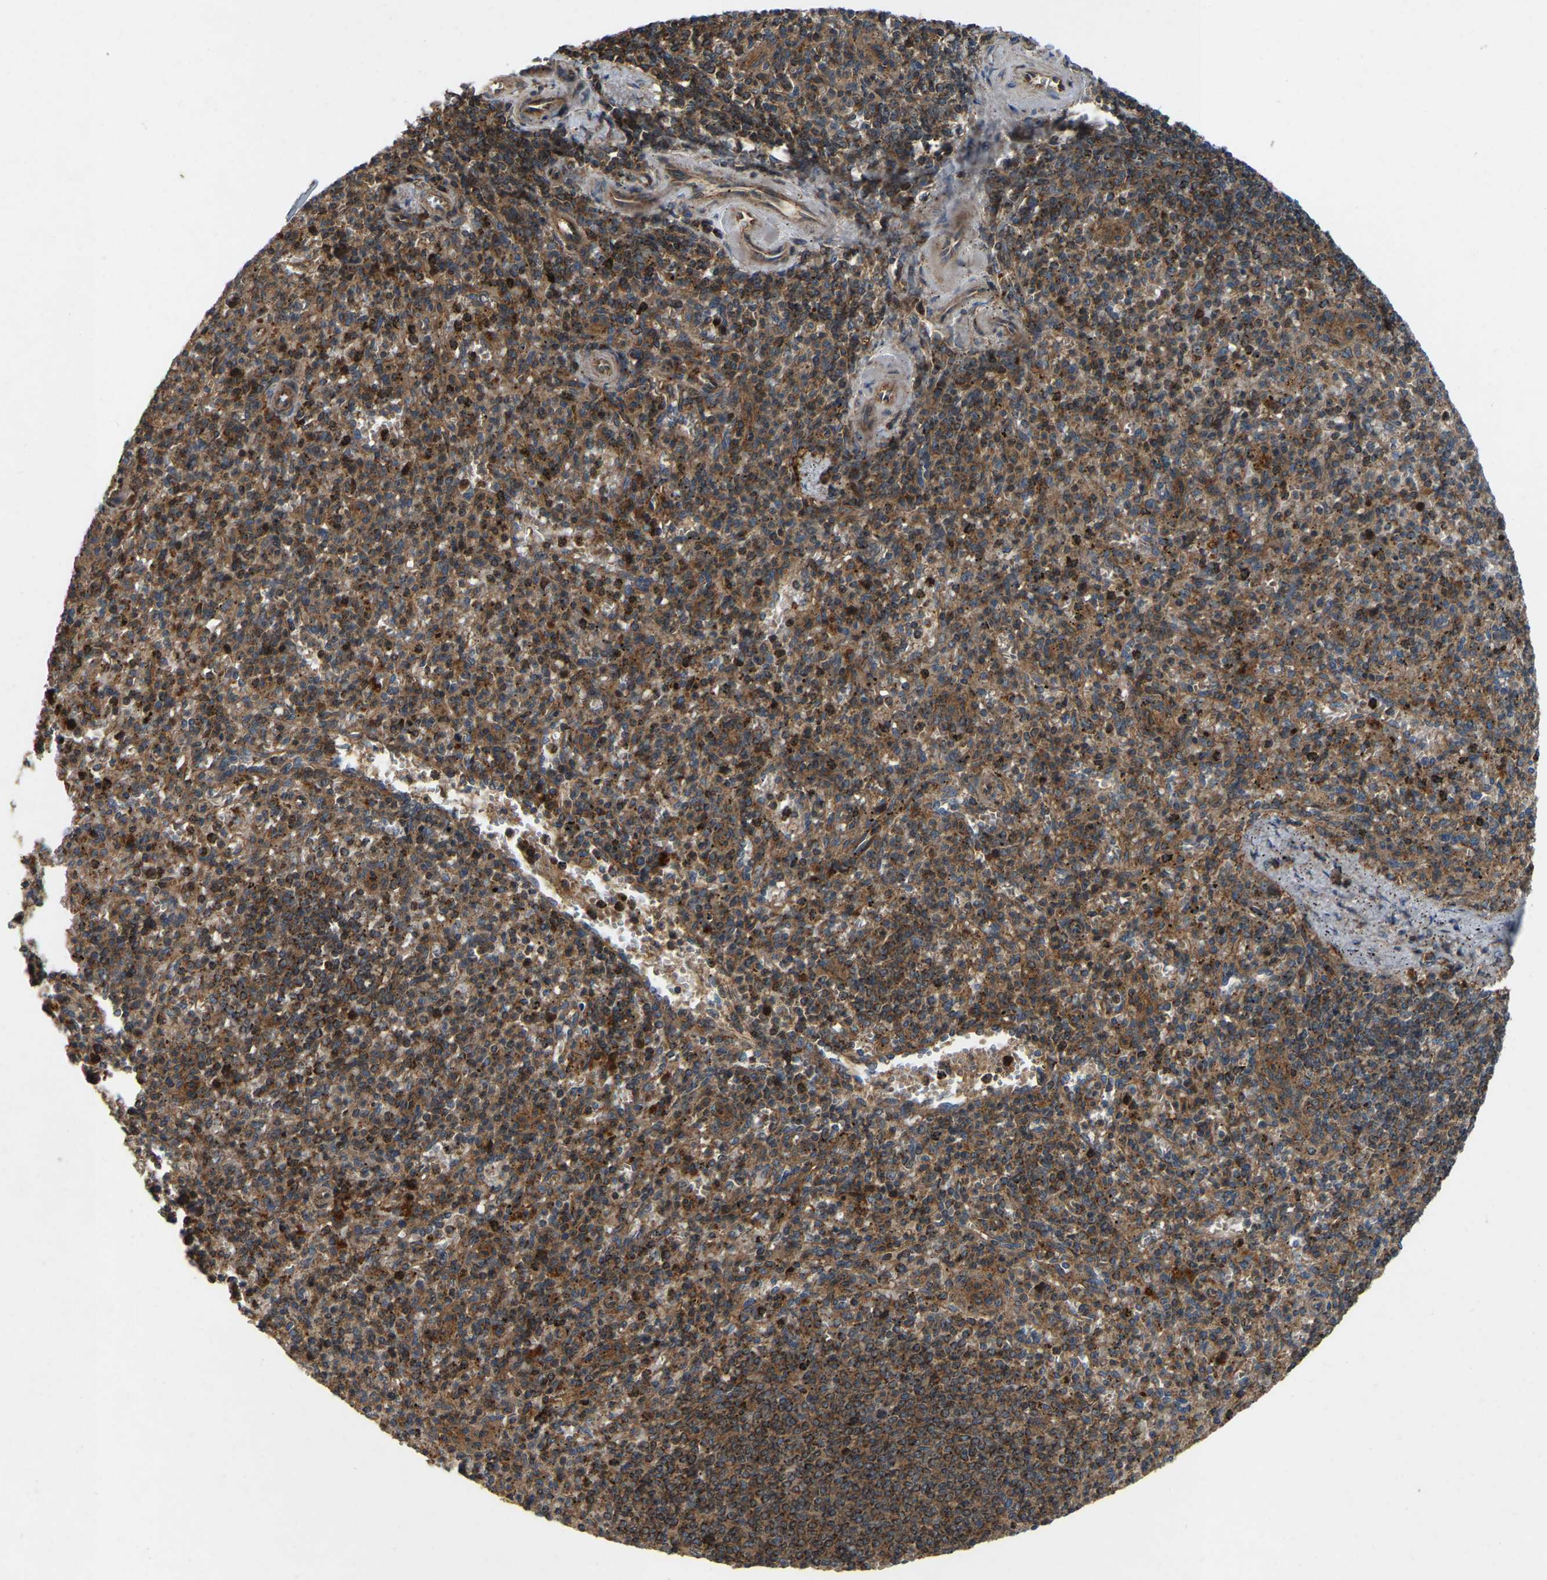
{"staining": {"intensity": "strong", "quantity": "25%-75%", "location": "cytoplasmic/membranous"}, "tissue": "spleen", "cell_type": "Cells in red pulp", "image_type": "normal", "snomed": [{"axis": "morphology", "description": "Normal tissue, NOS"}, {"axis": "topography", "description": "Spleen"}], "caption": "Immunohistochemistry (DAB) staining of benign human spleen demonstrates strong cytoplasmic/membranous protein staining in about 25%-75% of cells in red pulp.", "gene": "SAMD9L", "patient": {"sex": "male", "age": 72}}